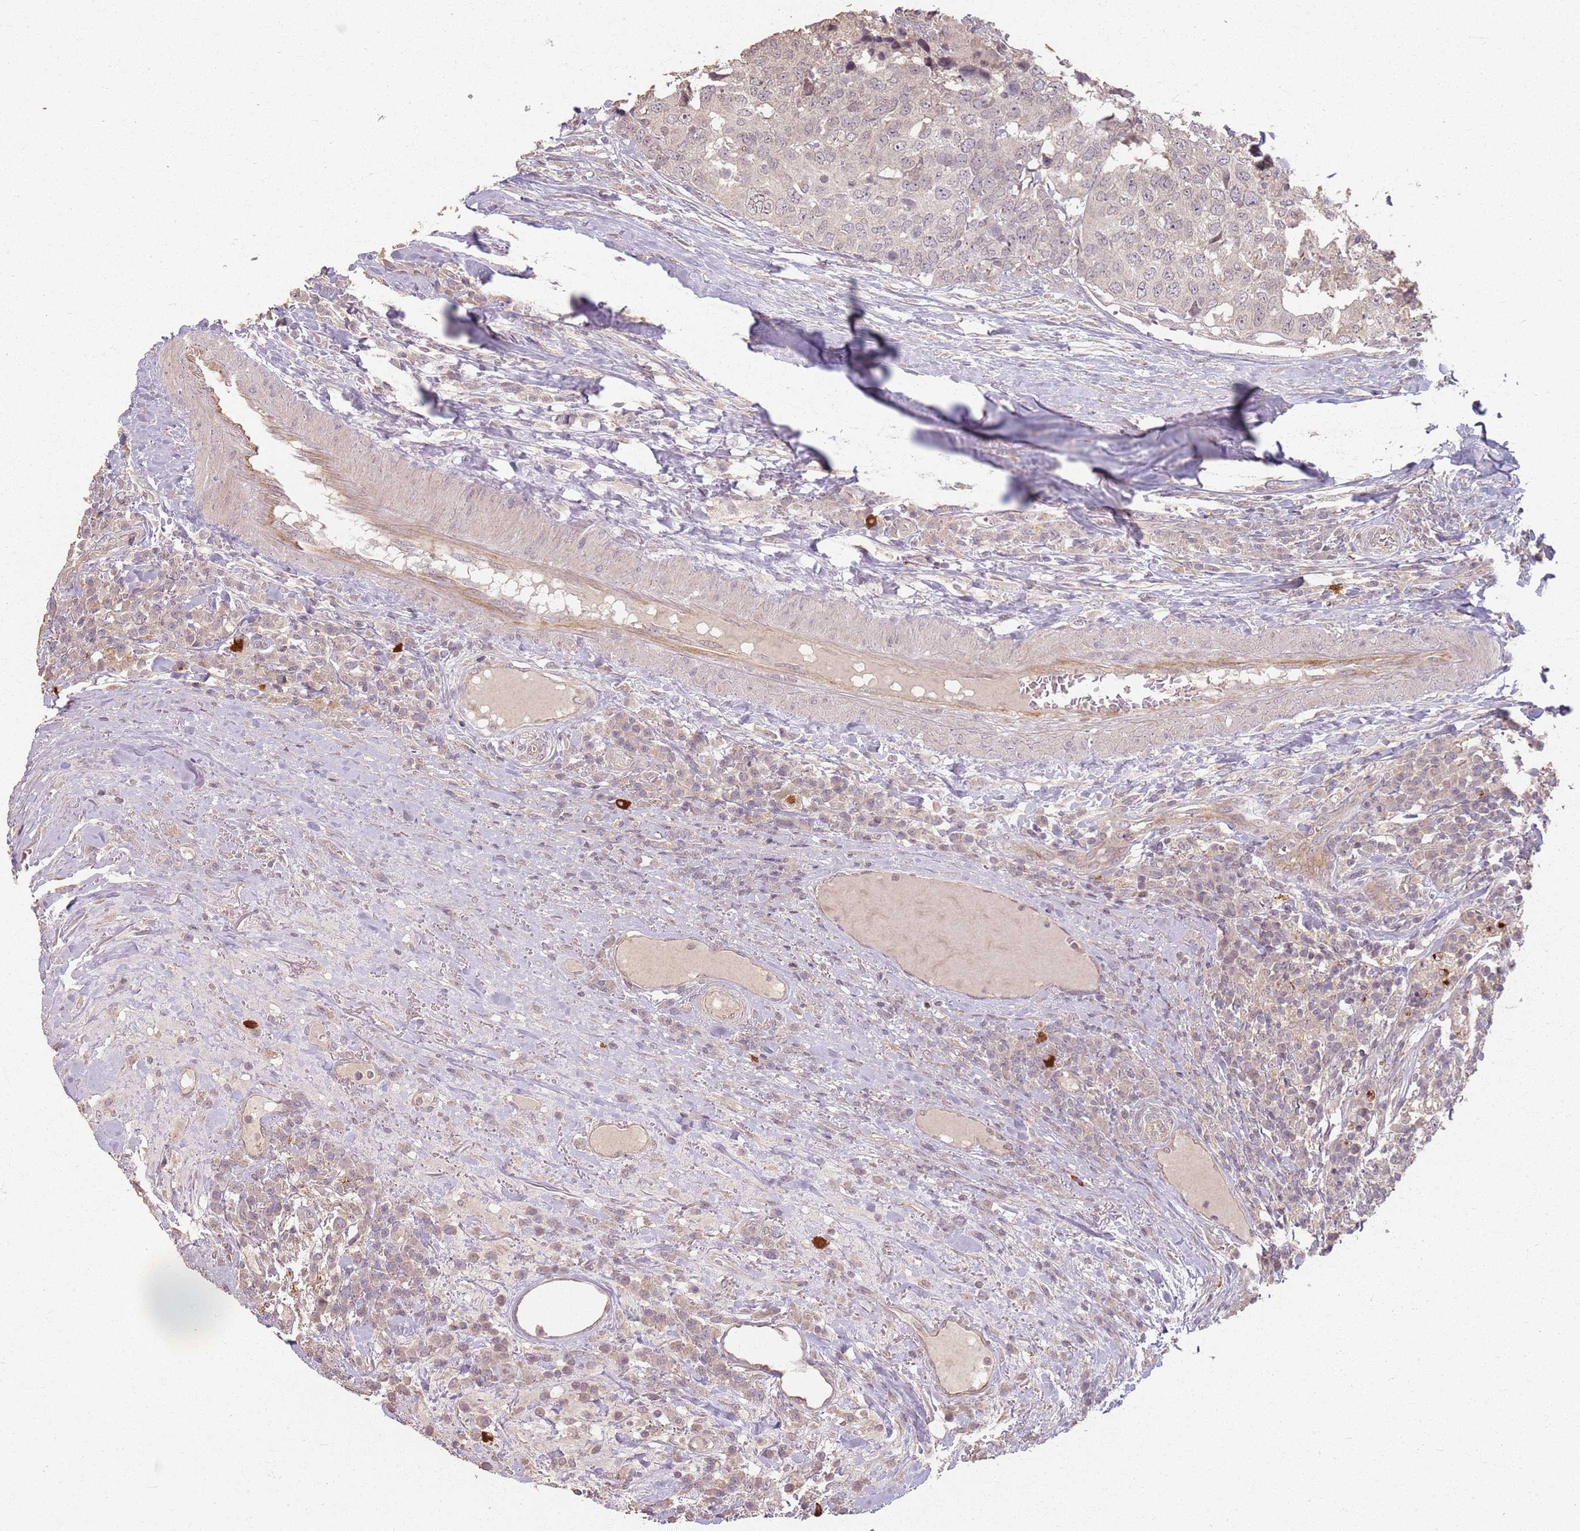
{"staining": {"intensity": "weak", "quantity": "<25%", "location": "cytoplasmic/membranous"}, "tissue": "head and neck cancer", "cell_type": "Tumor cells", "image_type": "cancer", "snomed": [{"axis": "morphology", "description": "Squamous cell carcinoma, NOS"}, {"axis": "topography", "description": "Head-Neck"}], "caption": "The immunohistochemistry histopathology image has no significant expression in tumor cells of head and neck cancer tissue.", "gene": "CCDC168", "patient": {"sex": "male", "age": 66}}